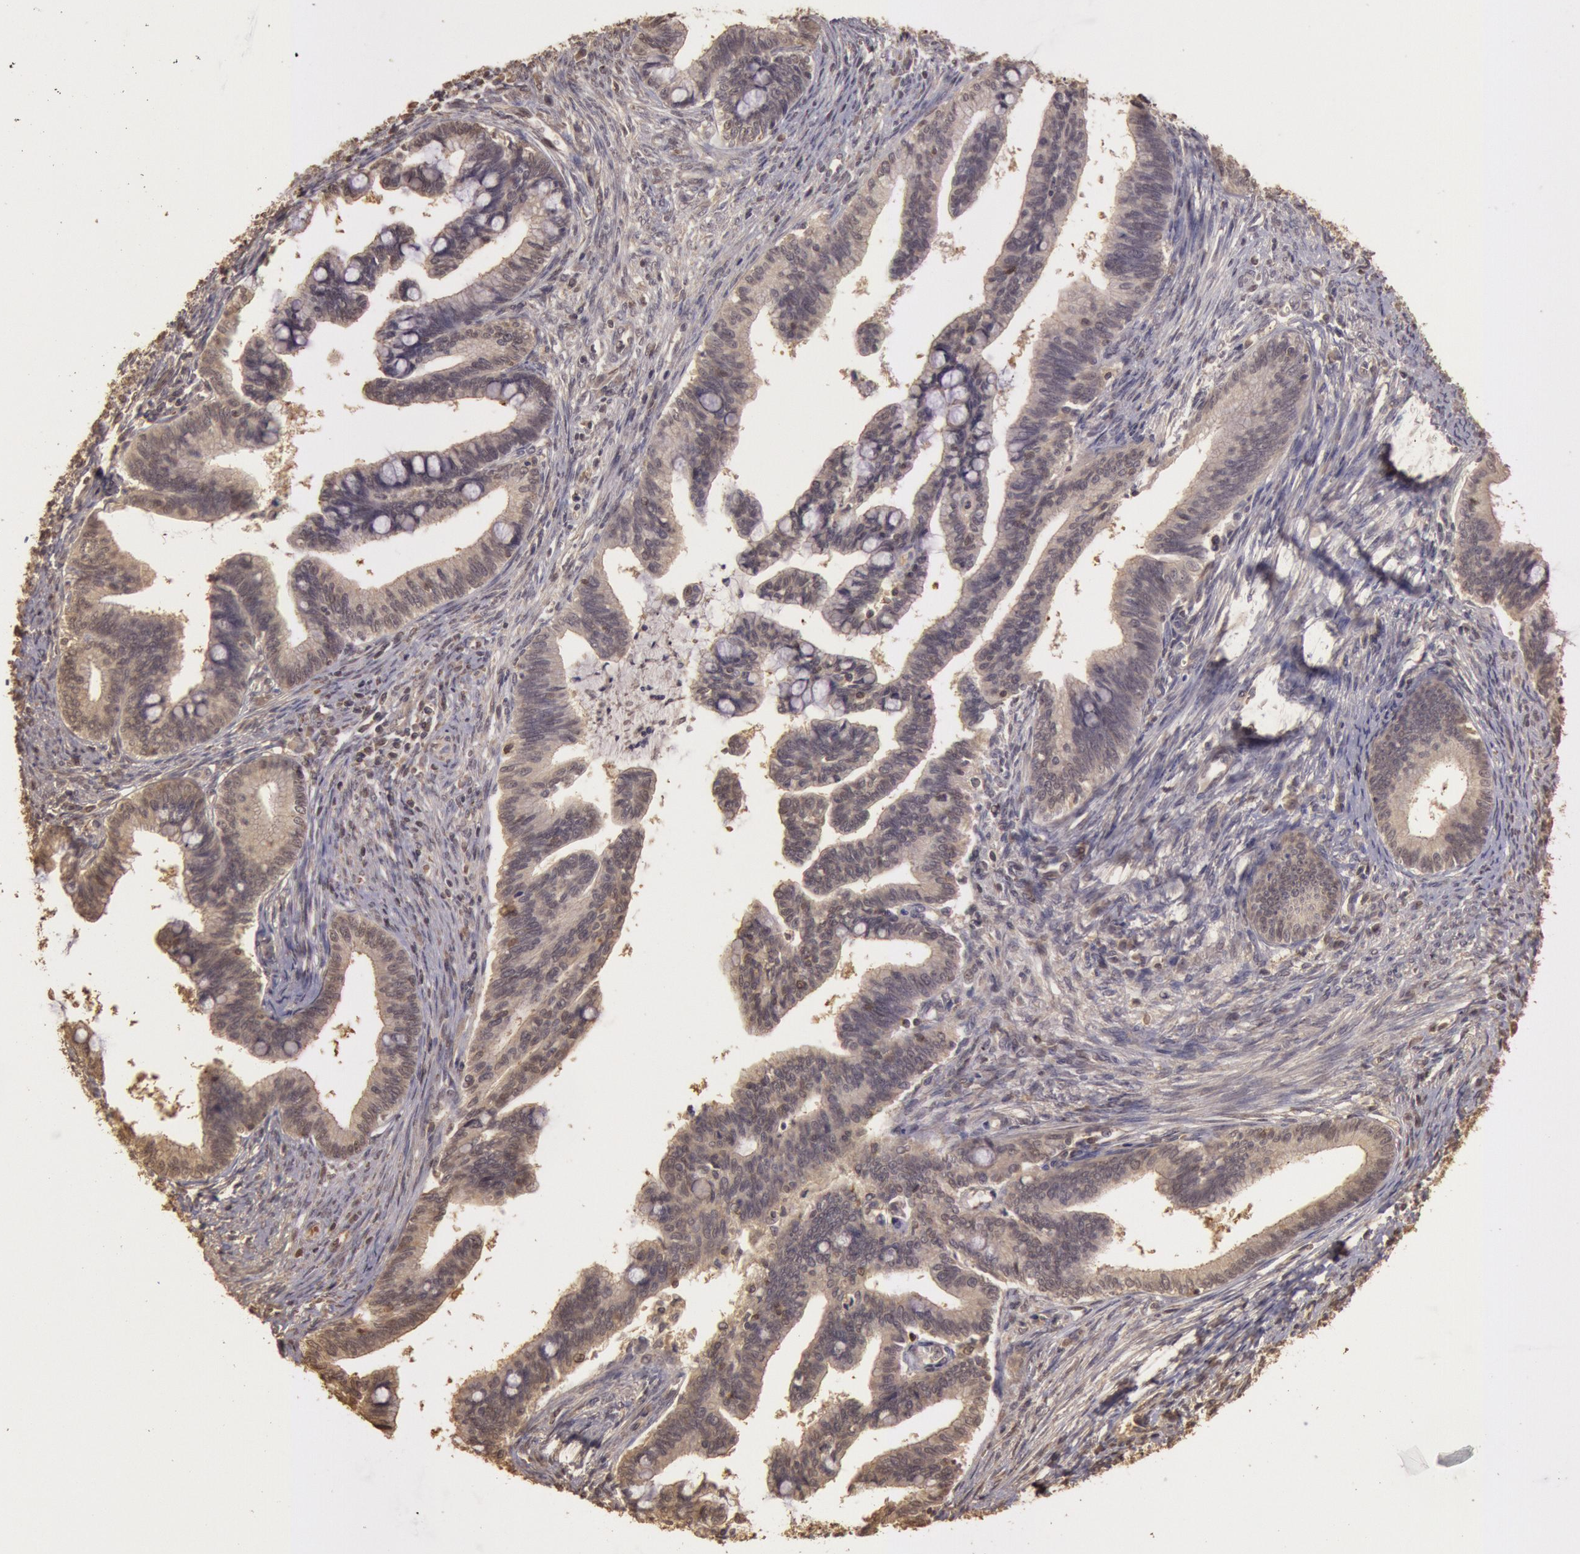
{"staining": {"intensity": "weak", "quantity": ">75%", "location": "cytoplasmic/membranous,nuclear"}, "tissue": "cervical cancer", "cell_type": "Tumor cells", "image_type": "cancer", "snomed": [{"axis": "morphology", "description": "Adenocarcinoma, NOS"}, {"axis": "topography", "description": "Cervix"}], "caption": "An immunohistochemistry (IHC) micrograph of tumor tissue is shown. Protein staining in brown highlights weak cytoplasmic/membranous and nuclear positivity in cervical cancer within tumor cells.", "gene": "SOD1", "patient": {"sex": "female", "age": 36}}